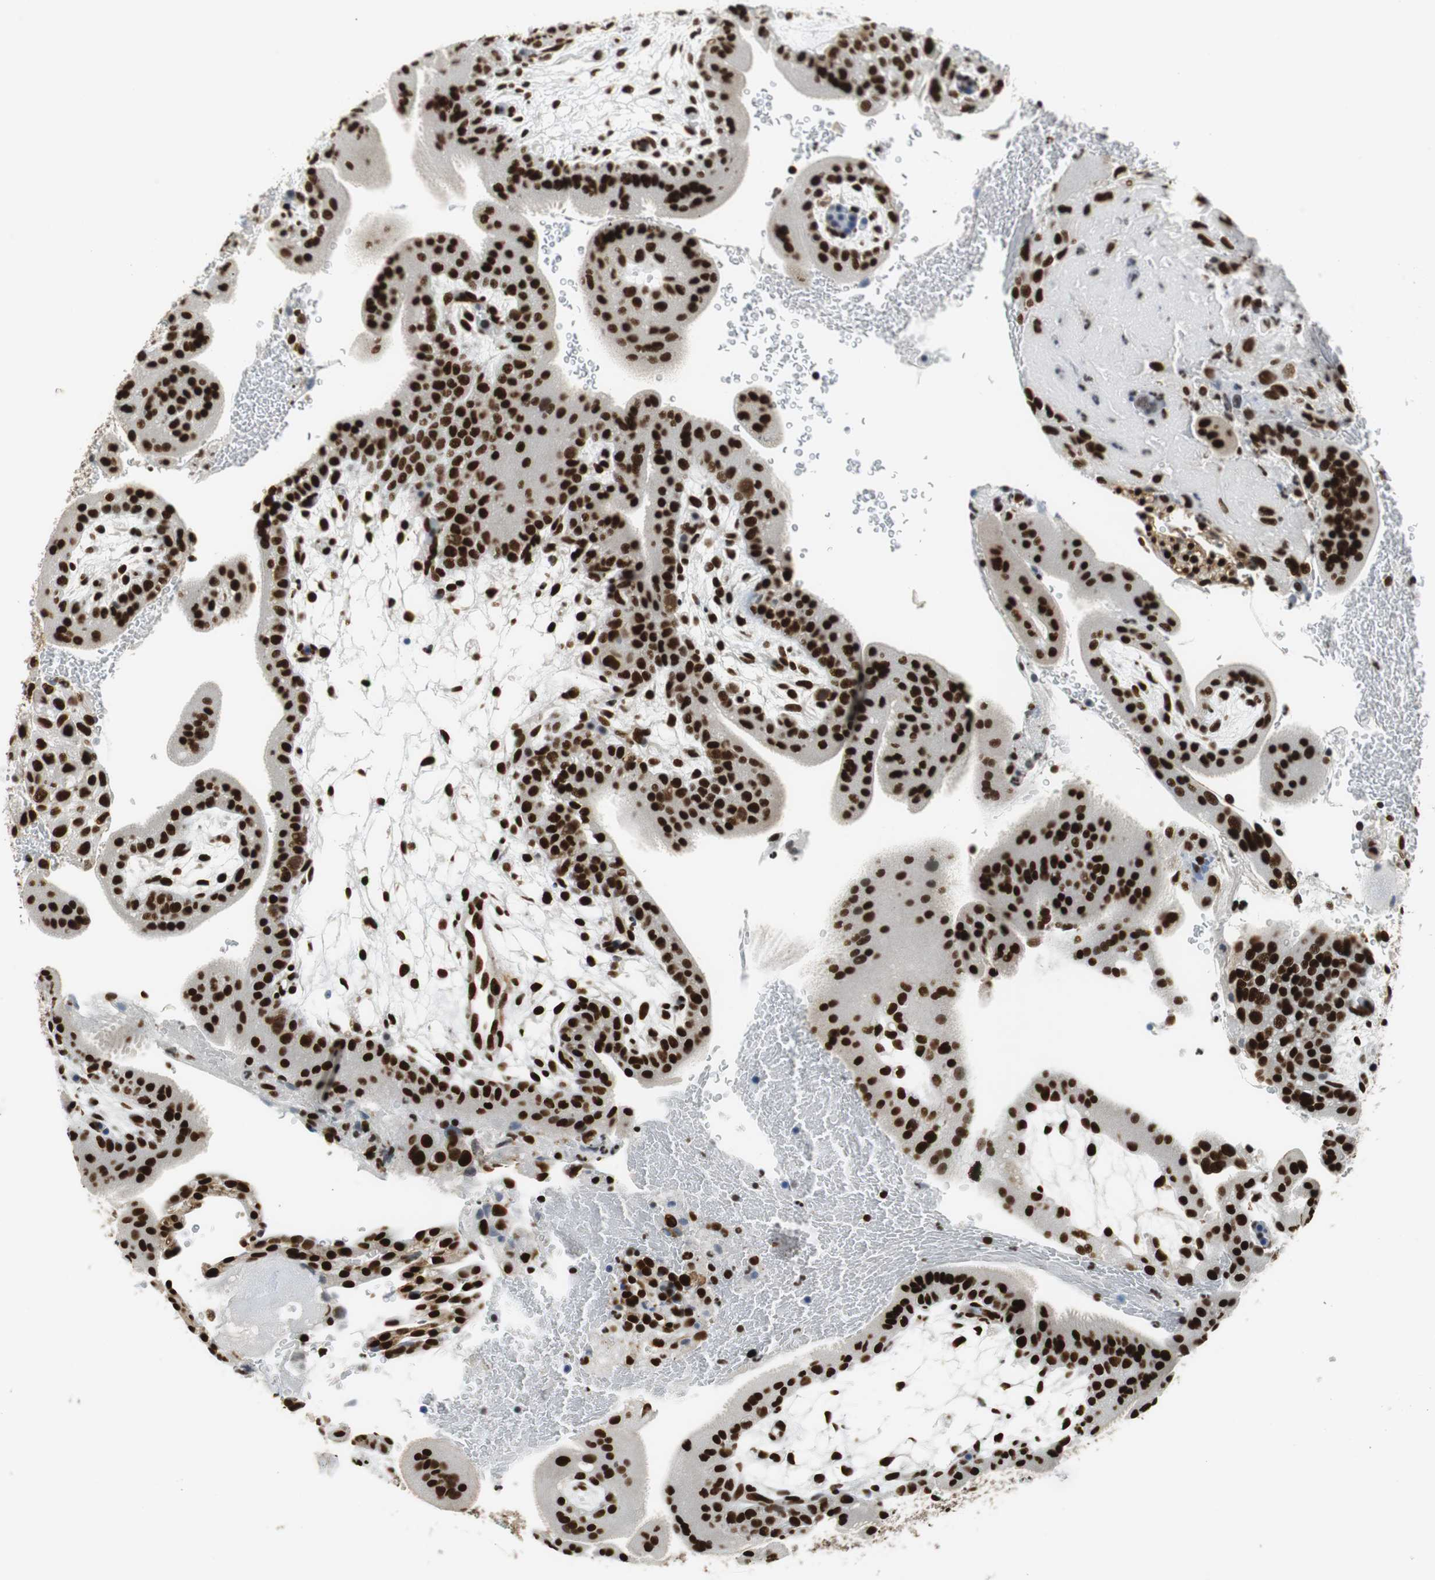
{"staining": {"intensity": "strong", "quantity": ">75%", "location": "nuclear"}, "tissue": "placenta", "cell_type": "Decidual cells", "image_type": "normal", "snomed": [{"axis": "morphology", "description": "Normal tissue, NOS"}, {"axis": "topography", "description": "Placenta"}], "caption": "Brown immunohistochemical staining in normal human placenta displays strong nuclear positivity in about >75% of decidual cells. (DAB (3,3'-diaminobenzidine) IHC, brown staining for protein, blue staining for nuclei).", "gene": "PRKDC", "patient": {"sex": "female", "age": 19}}